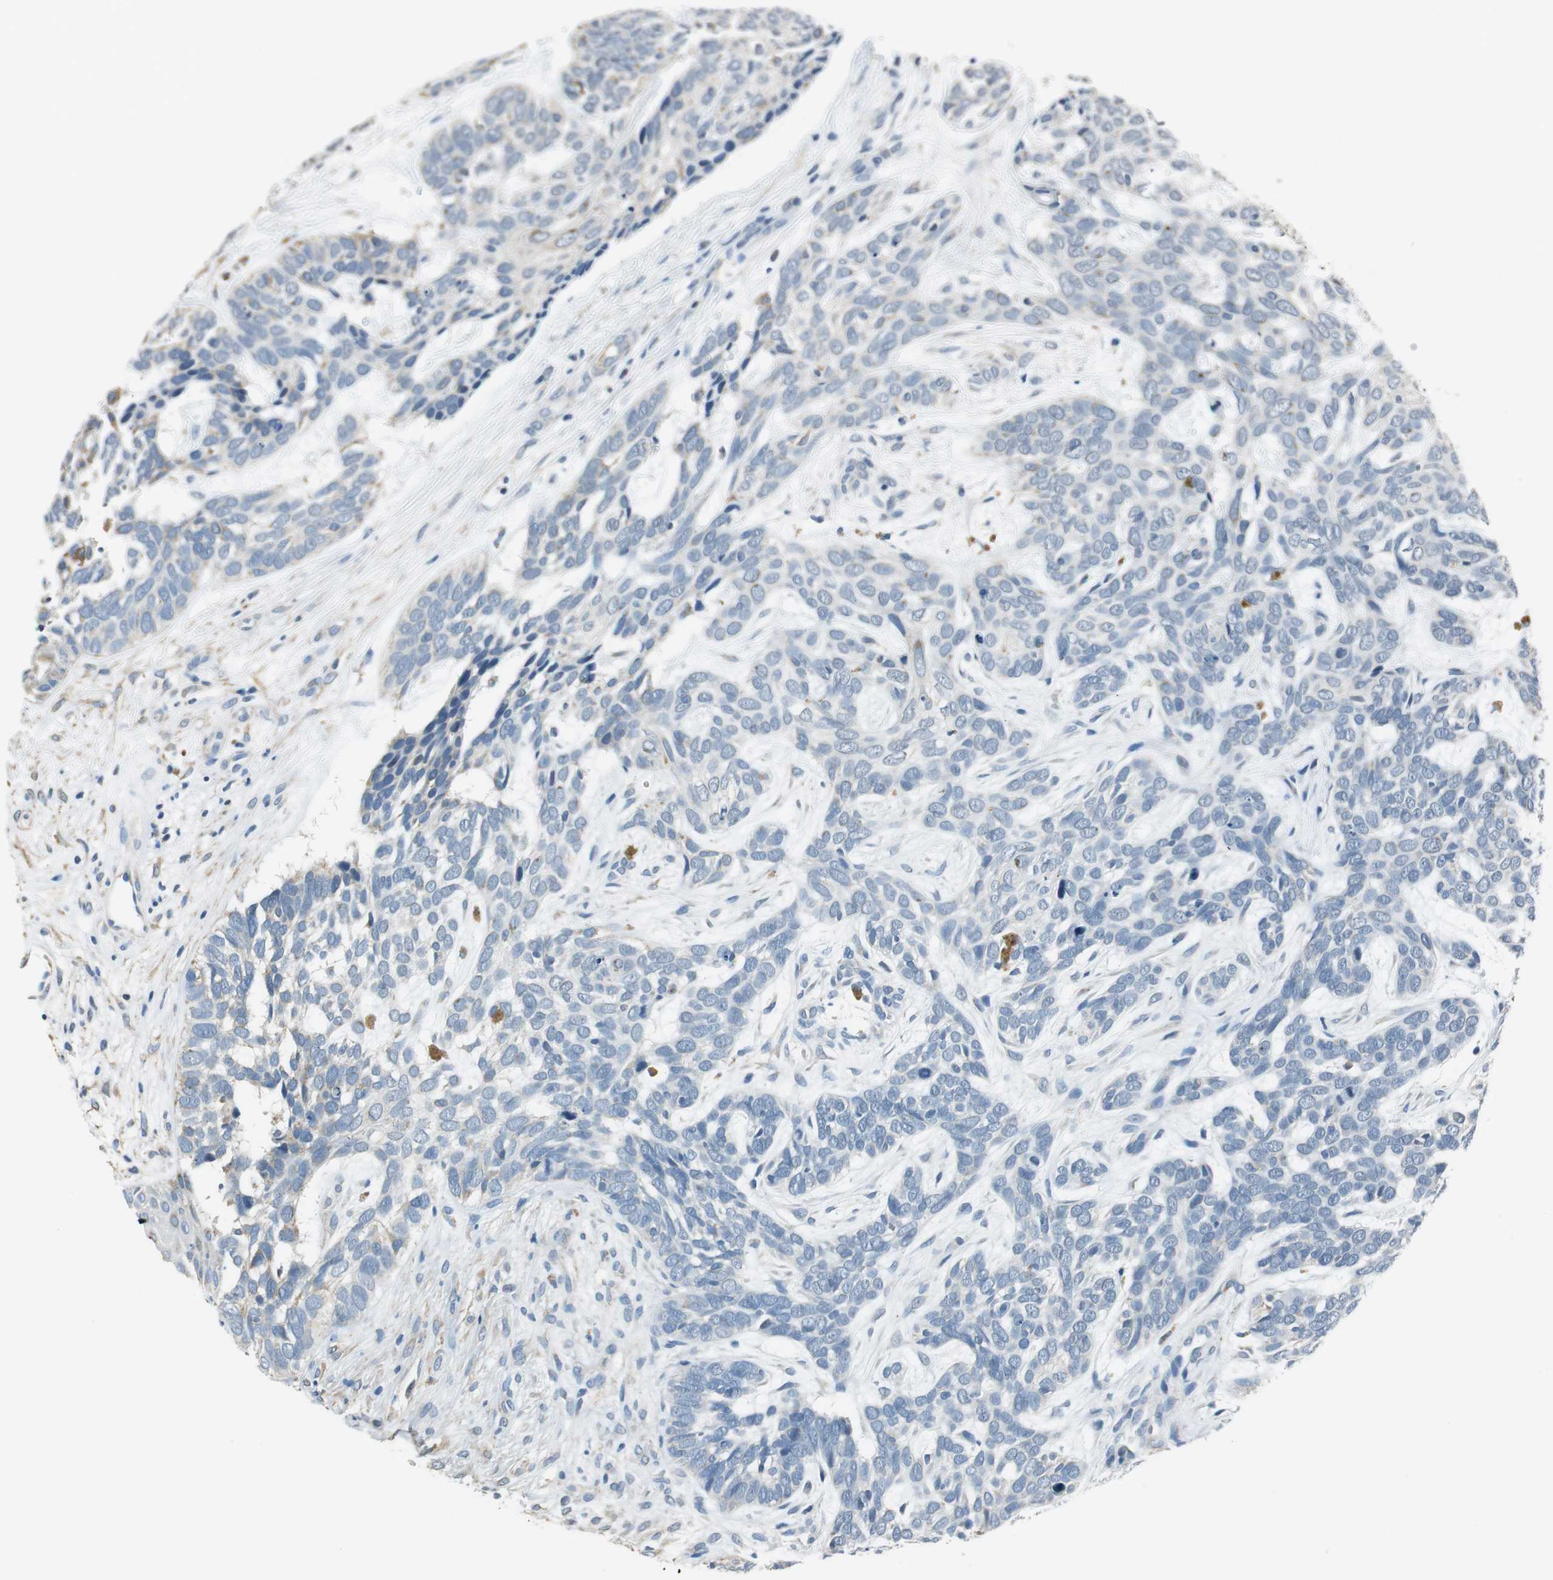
{"staining": {"intensity": "weak", "quantity": "<25%", "location": "cytoplasmic/membranous"}, "tissue": "skin cancer", "cell_type": "Tumor cells", "image_type": "cancer", "snomed": [{"axis": "morphology", "description": "Basal cell carcinoma"}, {"axis": "topography", "description": "Skin"}], "caption": "There is no significant positivity in tumor cells of skin cancer.", "gene": "ALDH4A1", "patient": {"sex": "male", "age": 87}}